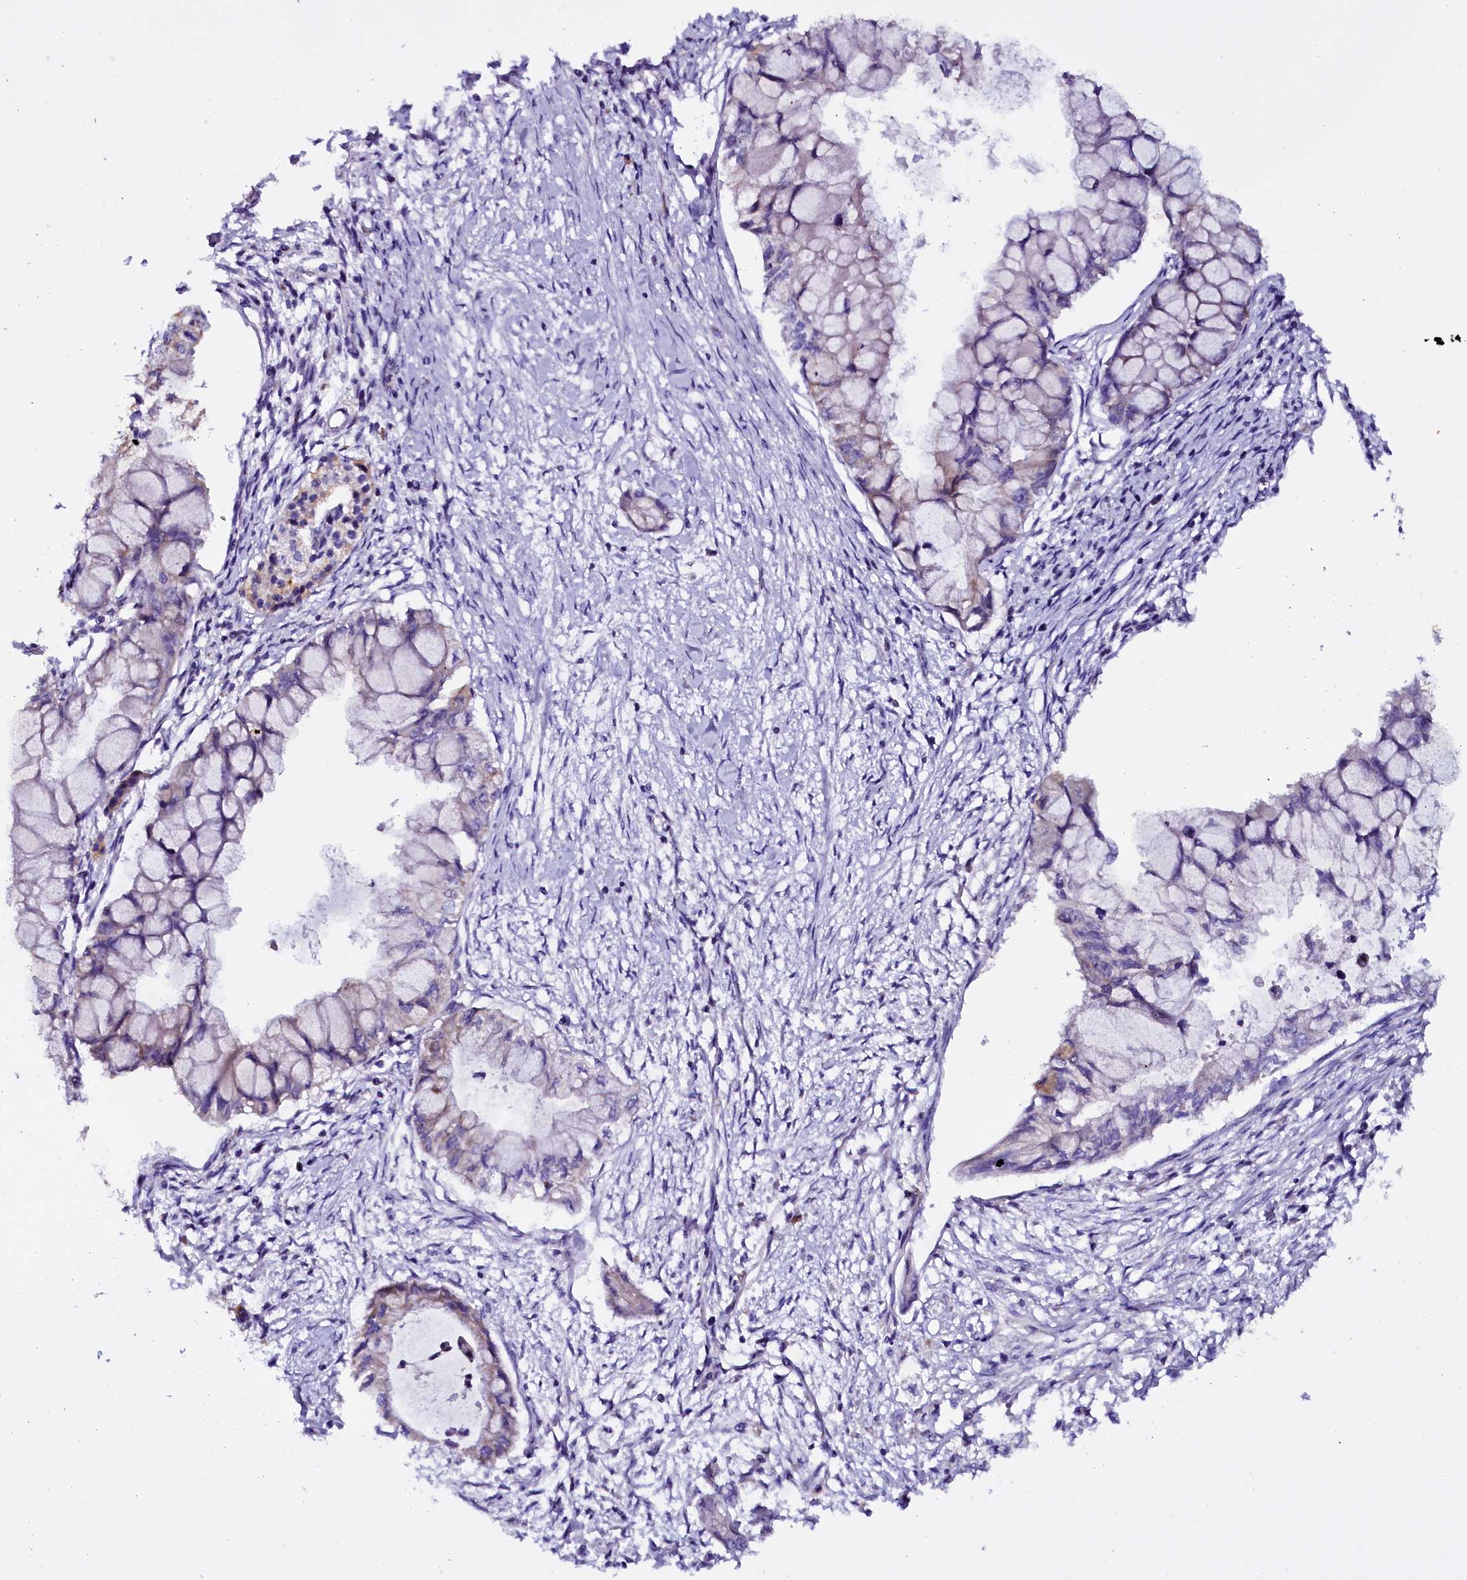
{"staining": {"intensity": "negative", "quantity": "none", "location": "none"}, "tissue": "pancreatic cancer", "cell_type": "Tumor cells", "image_type": "cancer", "snomed": [{"axis": "morphology", "description": "Adenocarcinoma, NOS"}, {"axis": "topography", "description": "Pancreas"}], "caption": "Image shows no protein staining in tumor cells of pancreatic cancer (adenocarcinoma) tissue.", "gene": "NAA80", "patient": {"sex": "male", "age": 48}}